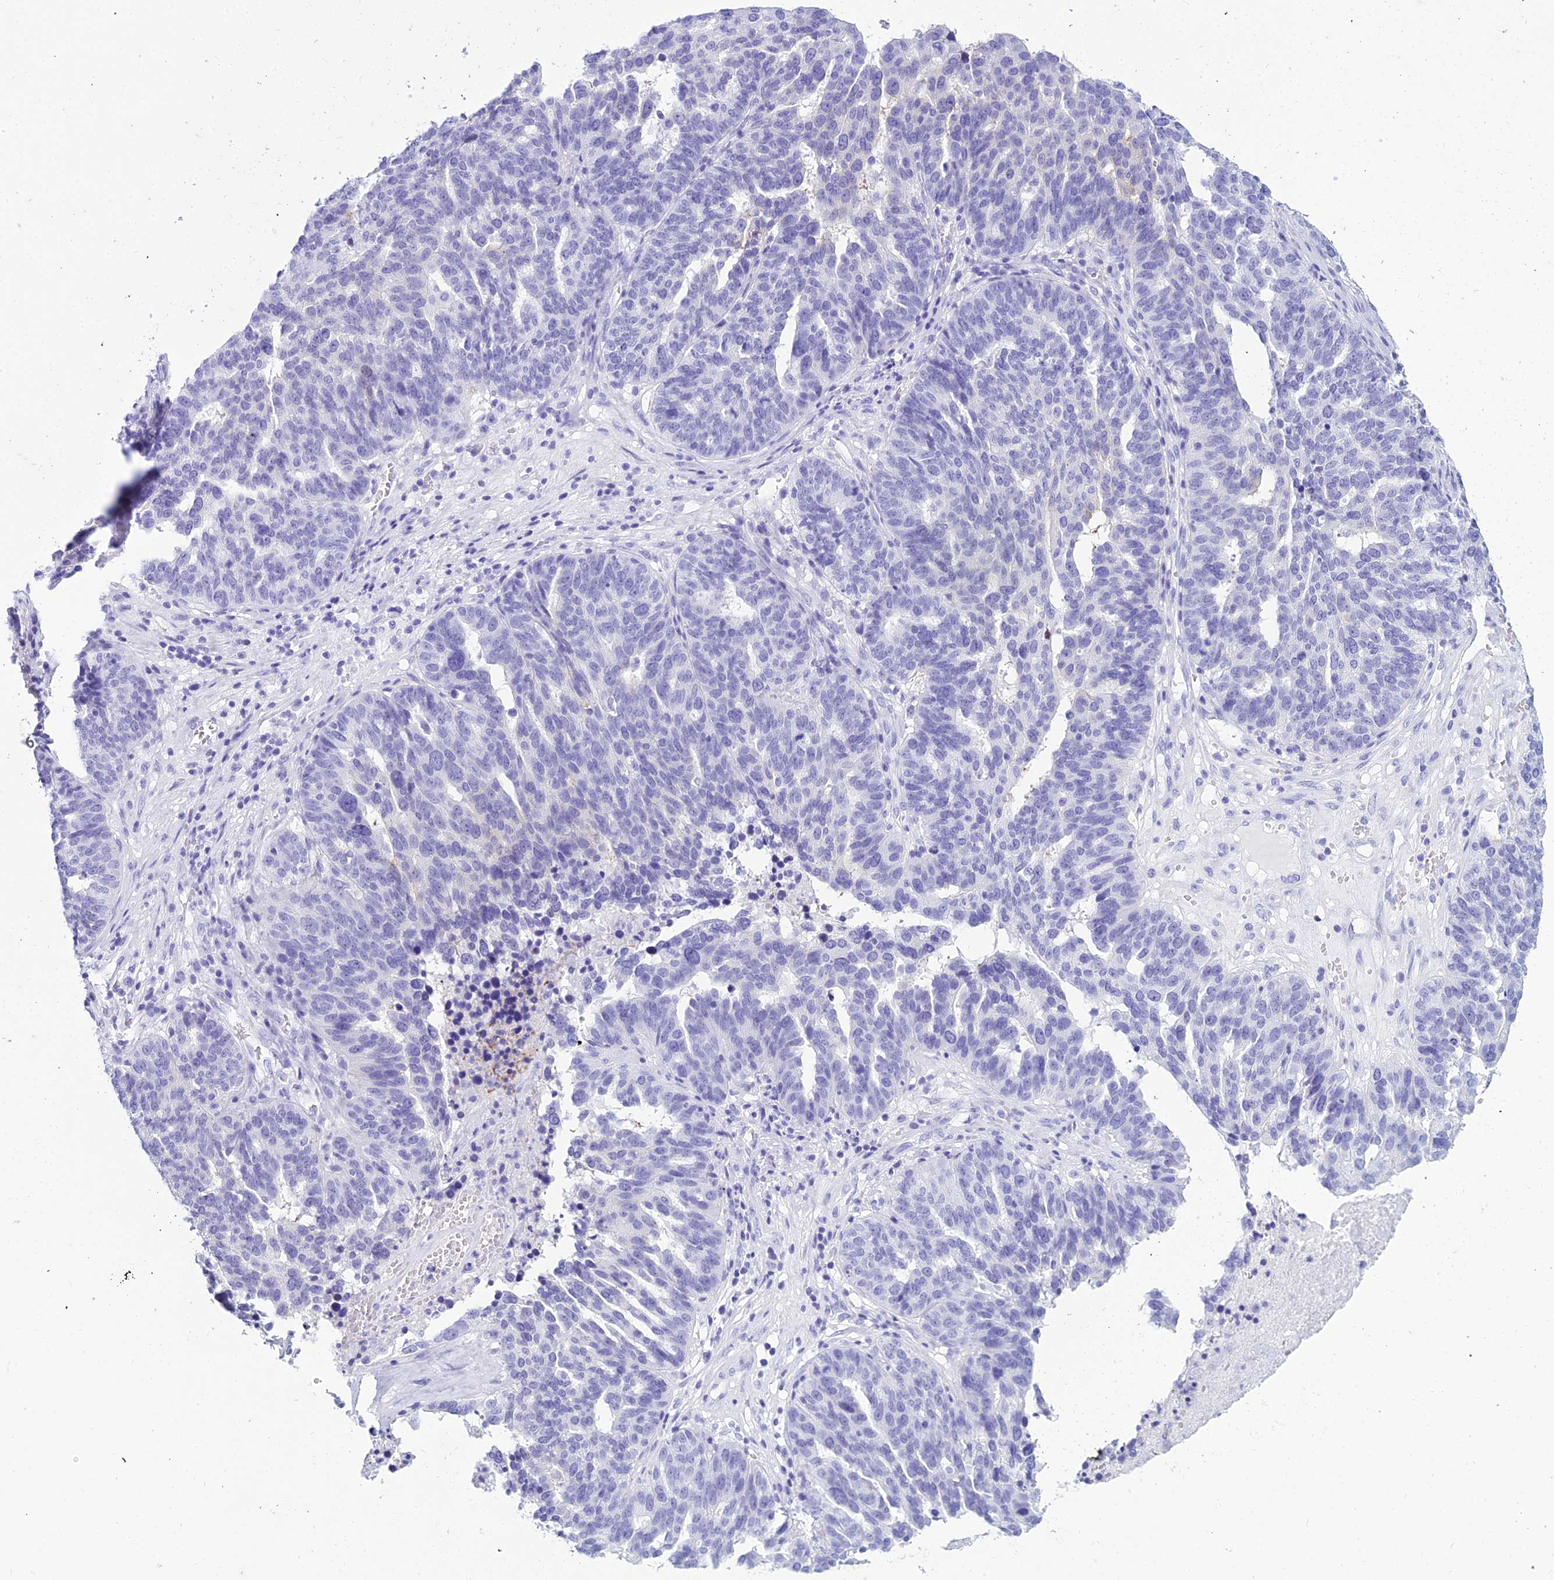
{"staining": {"intensity": "negative", "quantity": "none", "location": "none"}, "tissue": "ovarian cancer", "cell_type": "Tumor cells", "image_type": "cancer", "snomed": [{"axis": "morphology", "description": "Cystadenocarcinoma, serous, NOS"}, {"axis": "topography", "description": "Ovary"}], "caption": "Histopathology image shows no significant protein expression in tumor cells of serous cystadenocarcinoma (ovarian).", "gene": "ZNF442", "patient": {"sex": "female", "age": 59}}